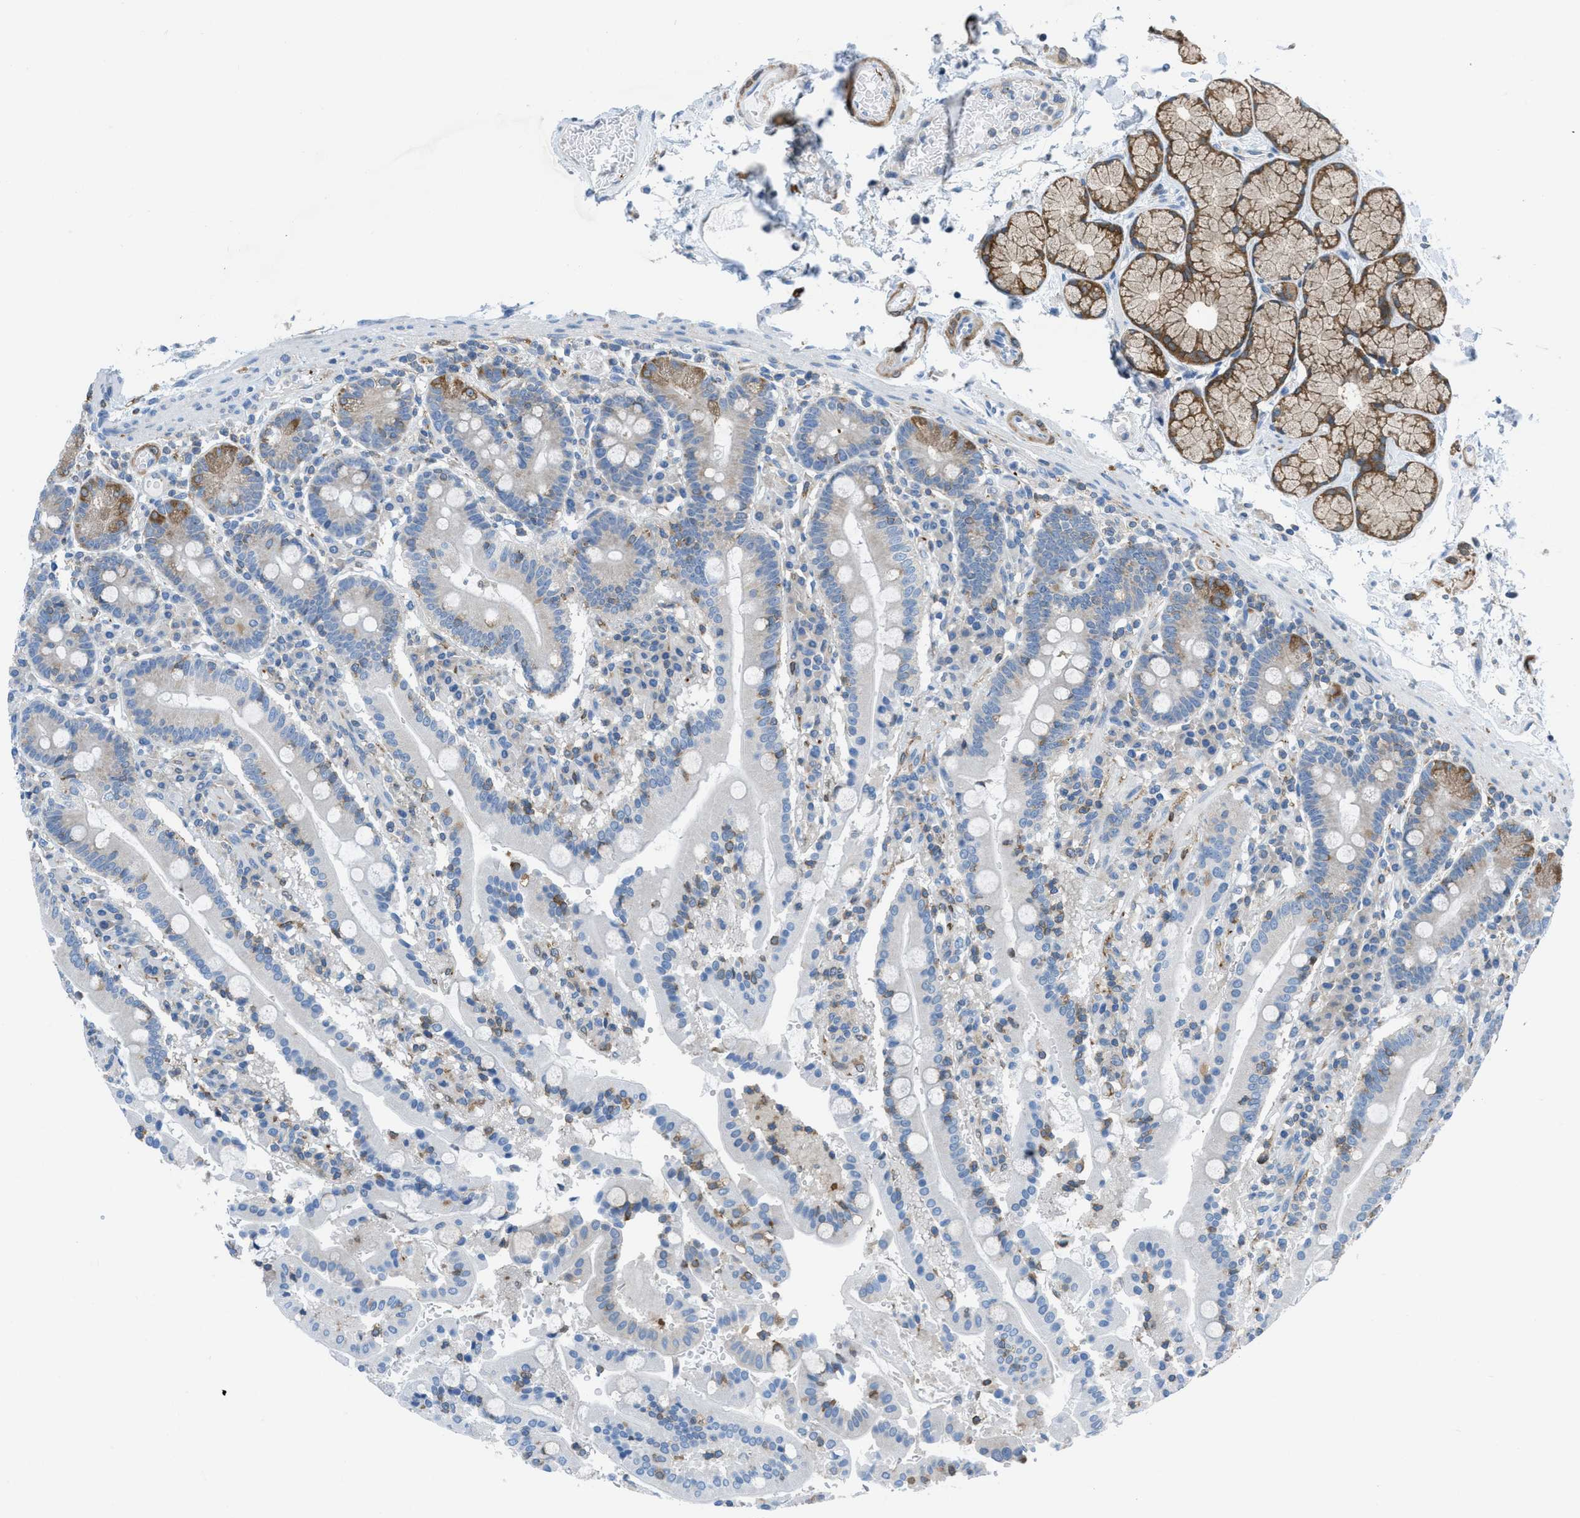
{"staining": {"intensity": "strong", "quantity": "<25%", "location": "cytoplasmic/membranous"}, "tissue": "duodenum", "cell_type": "Glandular cells", "image_type": "normal", "snomed": [{"axis": "morphology", "description": "Normal tissue, NOS"}, {"axis": "topography", "description": "Small intestine, NOS"}], "caption": "Approximately <25% of glandular cells in normal duodenum reveal strong cytoplasmic/membranous protein positivity as visualized by brown immunohistochemical staining.", "gene": "MAPRE2", "patient": {"sex": "female", "age": 71}}